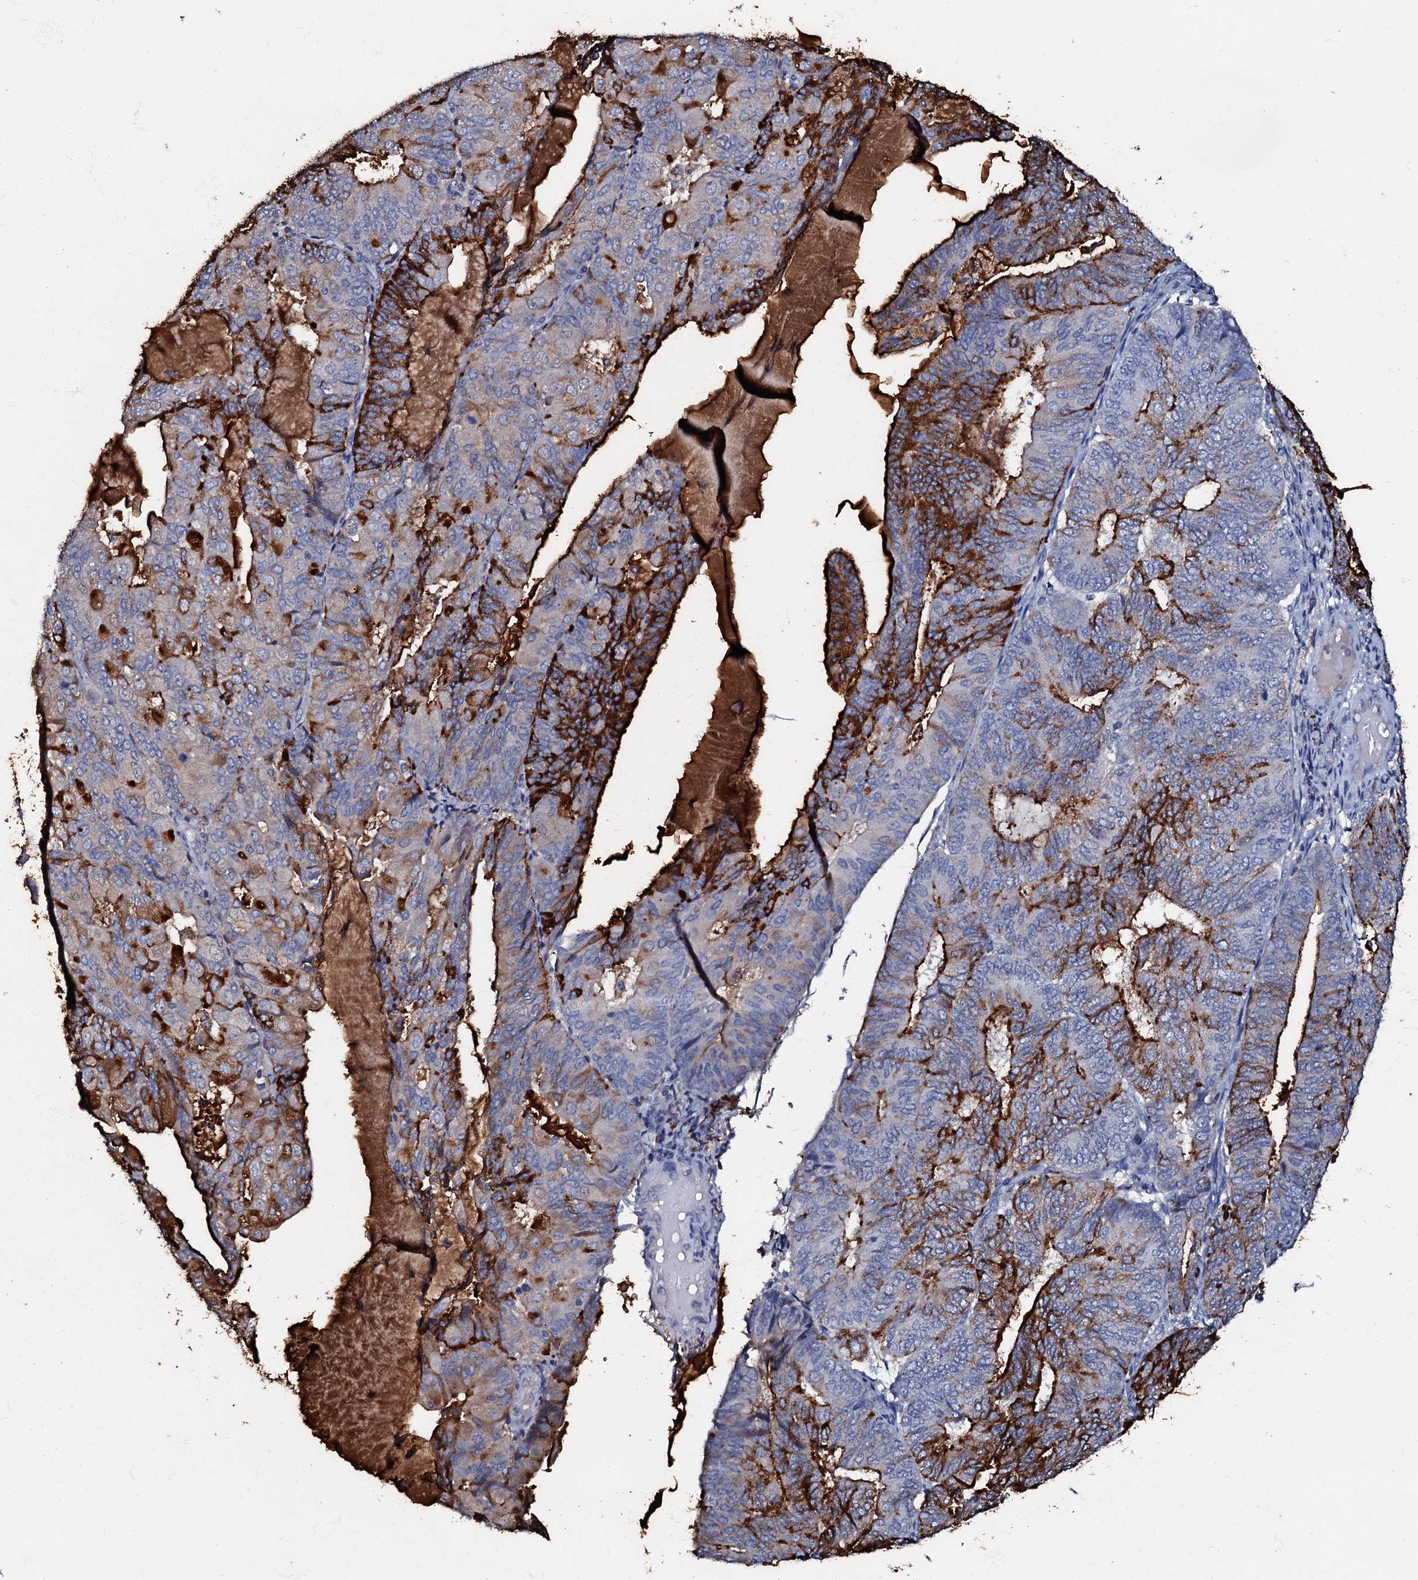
{"staining": {"intensity": "strong", "quantity": "<25%", "location": "cytoplasmic/membranous"}, "tissue": "endometrial cancer", "cell_type": "Tumor cells", "image_type": "cancer", "snomed": [{"axis": "morphology", "description": "Adenocarcinoma, NOS"}, {"axis": "topography", "description": "Endometrium"}], "caption": "Immunohistochemistry histopathology image of human endometrial cancer stained for a protein (brown), which displays medium levels of strong cytoplasmic/membranous expression in approximately <25% of tumor cells.", "gene": "MANSC4", "patient": {"sex": "female", "age": 81}}